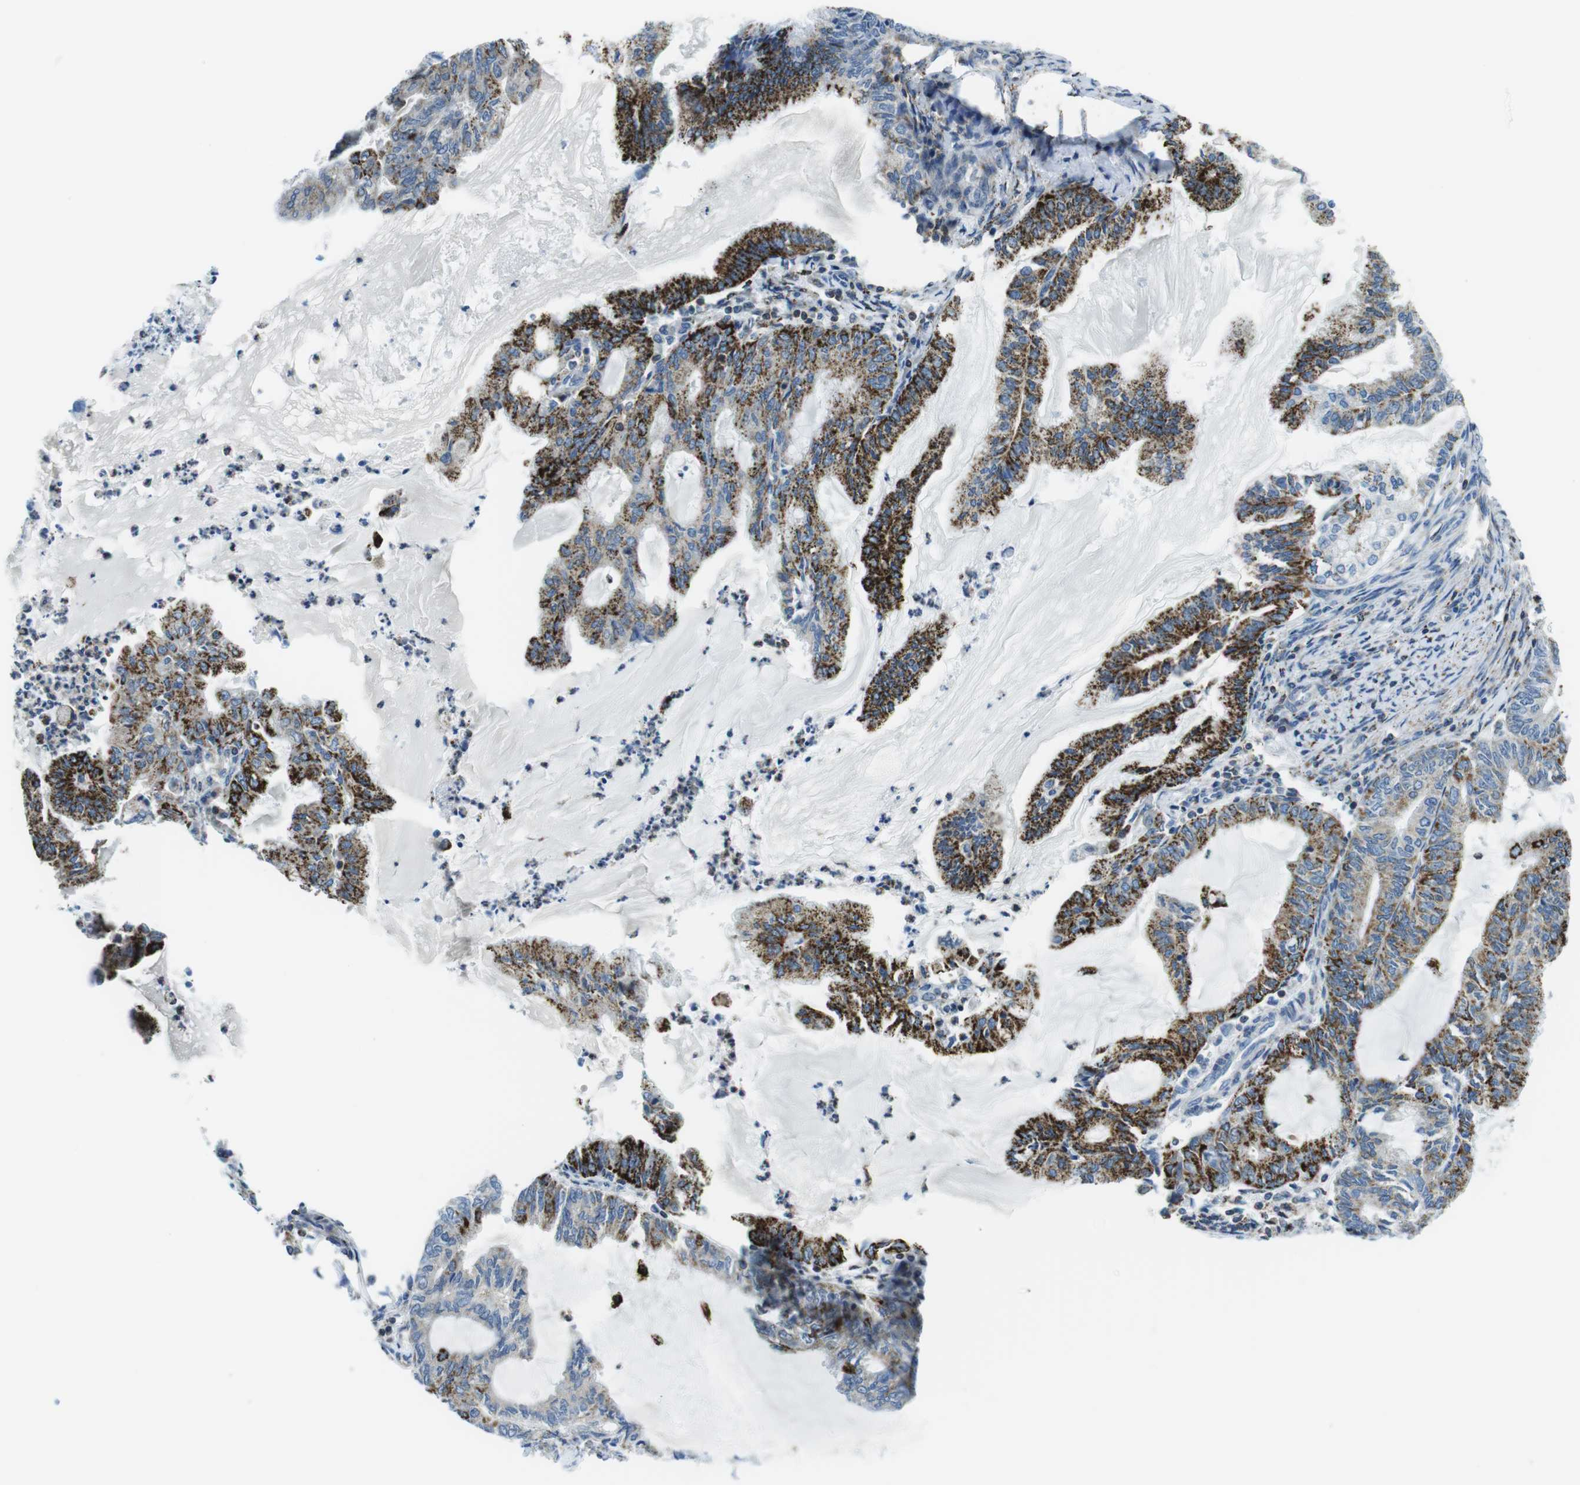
{"staining": {"intensity": "moderate", "quantity": "25%-75%", "location": "cytoplasmic/membranous"}, "tissue": "endometrial cancer", "cell_type": "Tumor cells", "image_type": "cancer", "snomed": [{"axis": "morphology", "description": "Adenocarcinoma, NOS"}, {"axis": "topography", "description": "Endometrium"}], "caption": "Immunohistochemistry (IHC) of adenocarcinoma (endometrial) exhibits medium levels of moderate cytoplasmic/membranous expression in about 25%-75% of tumor cells.", "gene": "KCNE3", "patient": {"sex": "female", "age": 86}}